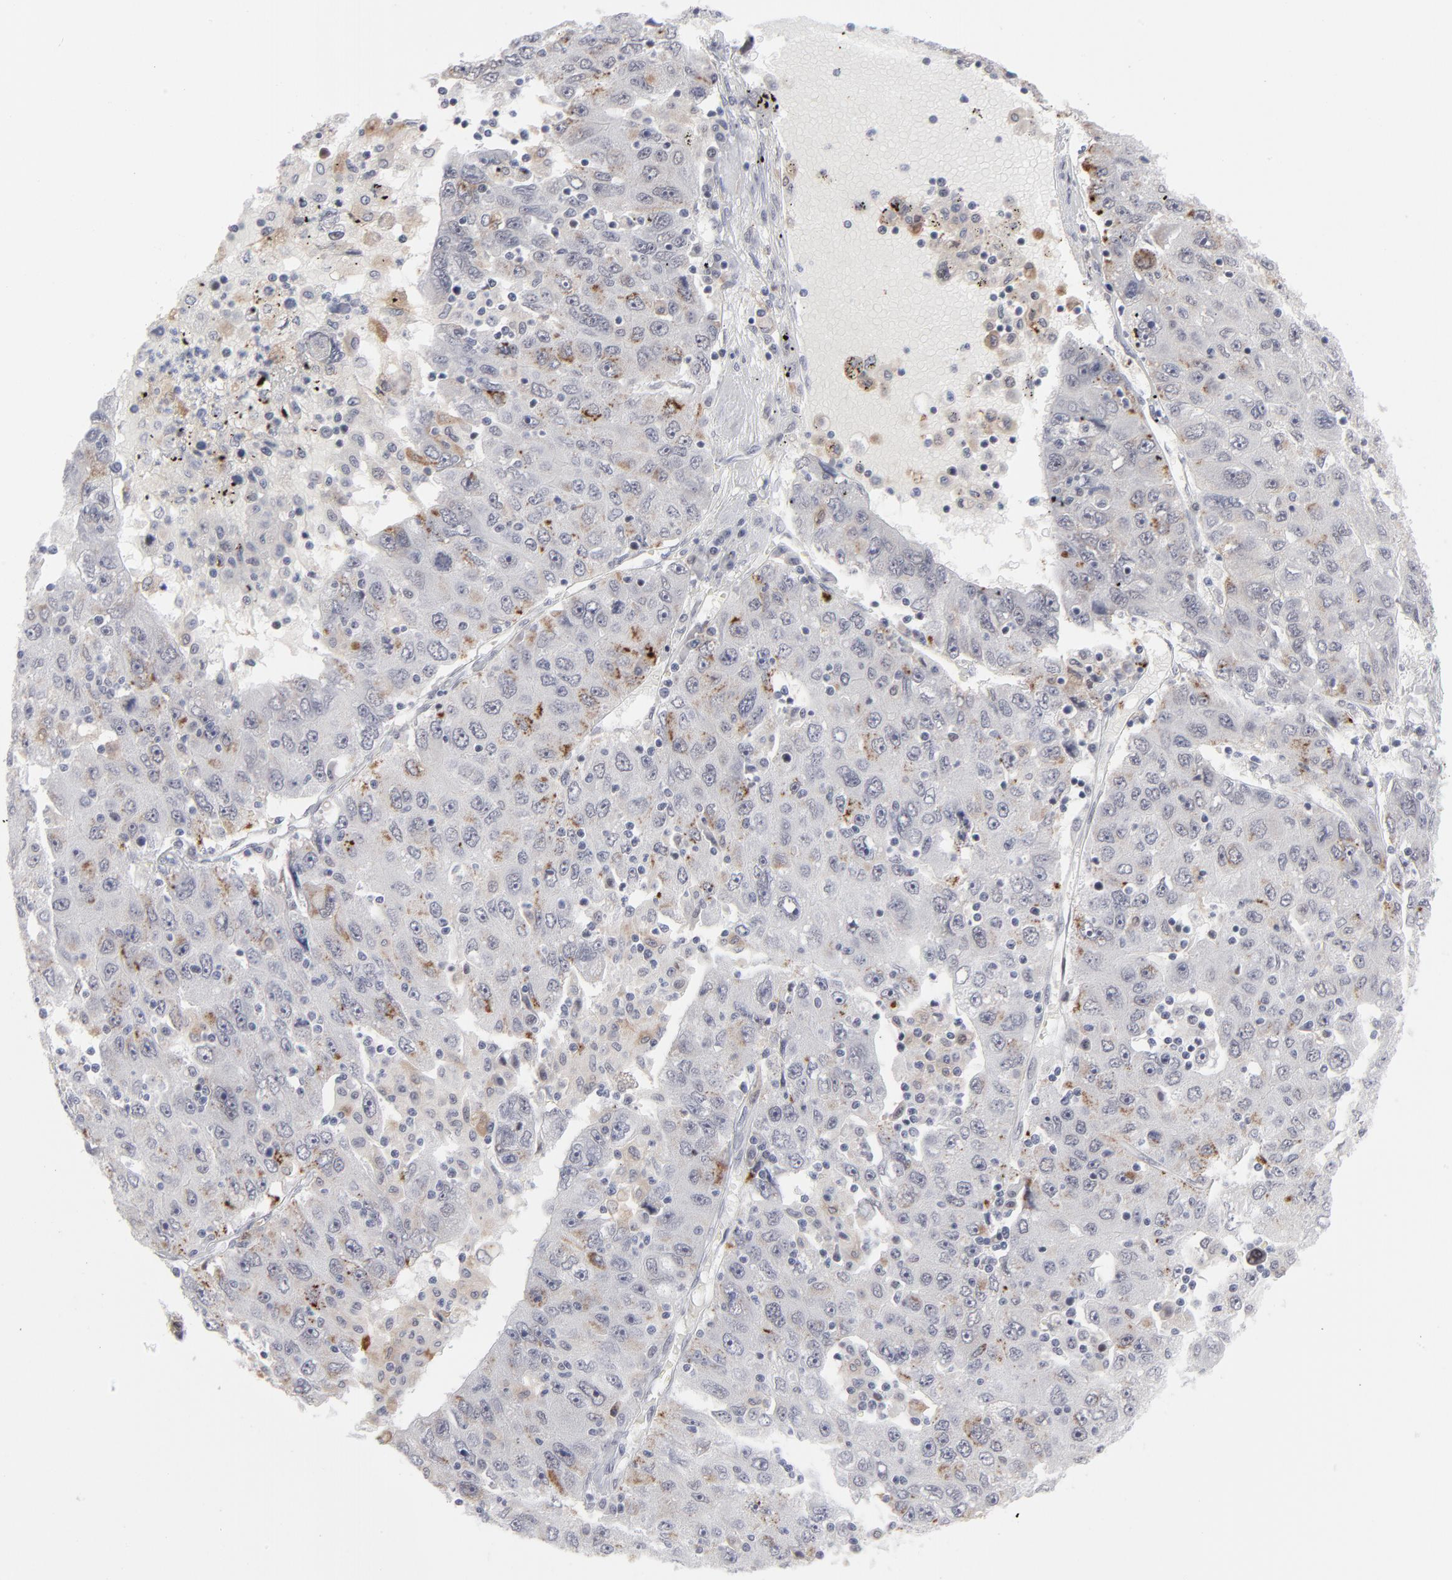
{"staining": {"intensity": "weak", "quantity": ">75%", "location": "cytoplasmic/membranous"}, "tissue": "liver cancer", "cell_type": "Tumor cells", "image_type": "cancer", "snomed": [{"axis": "morphology", "description": "Carcinoma, Hepatocellular, NOS"}, {"axis": "topography", "description": "Liver"}], "caption": "IHC (DAB (3,3'-diaminobenzidine)) staining of liver cancer displays weak cytoplasmic/membranous protein expression in about >75% of tumor cells.", "gene": "CCR2", "patient": {"sex": "male", "age": 49}}